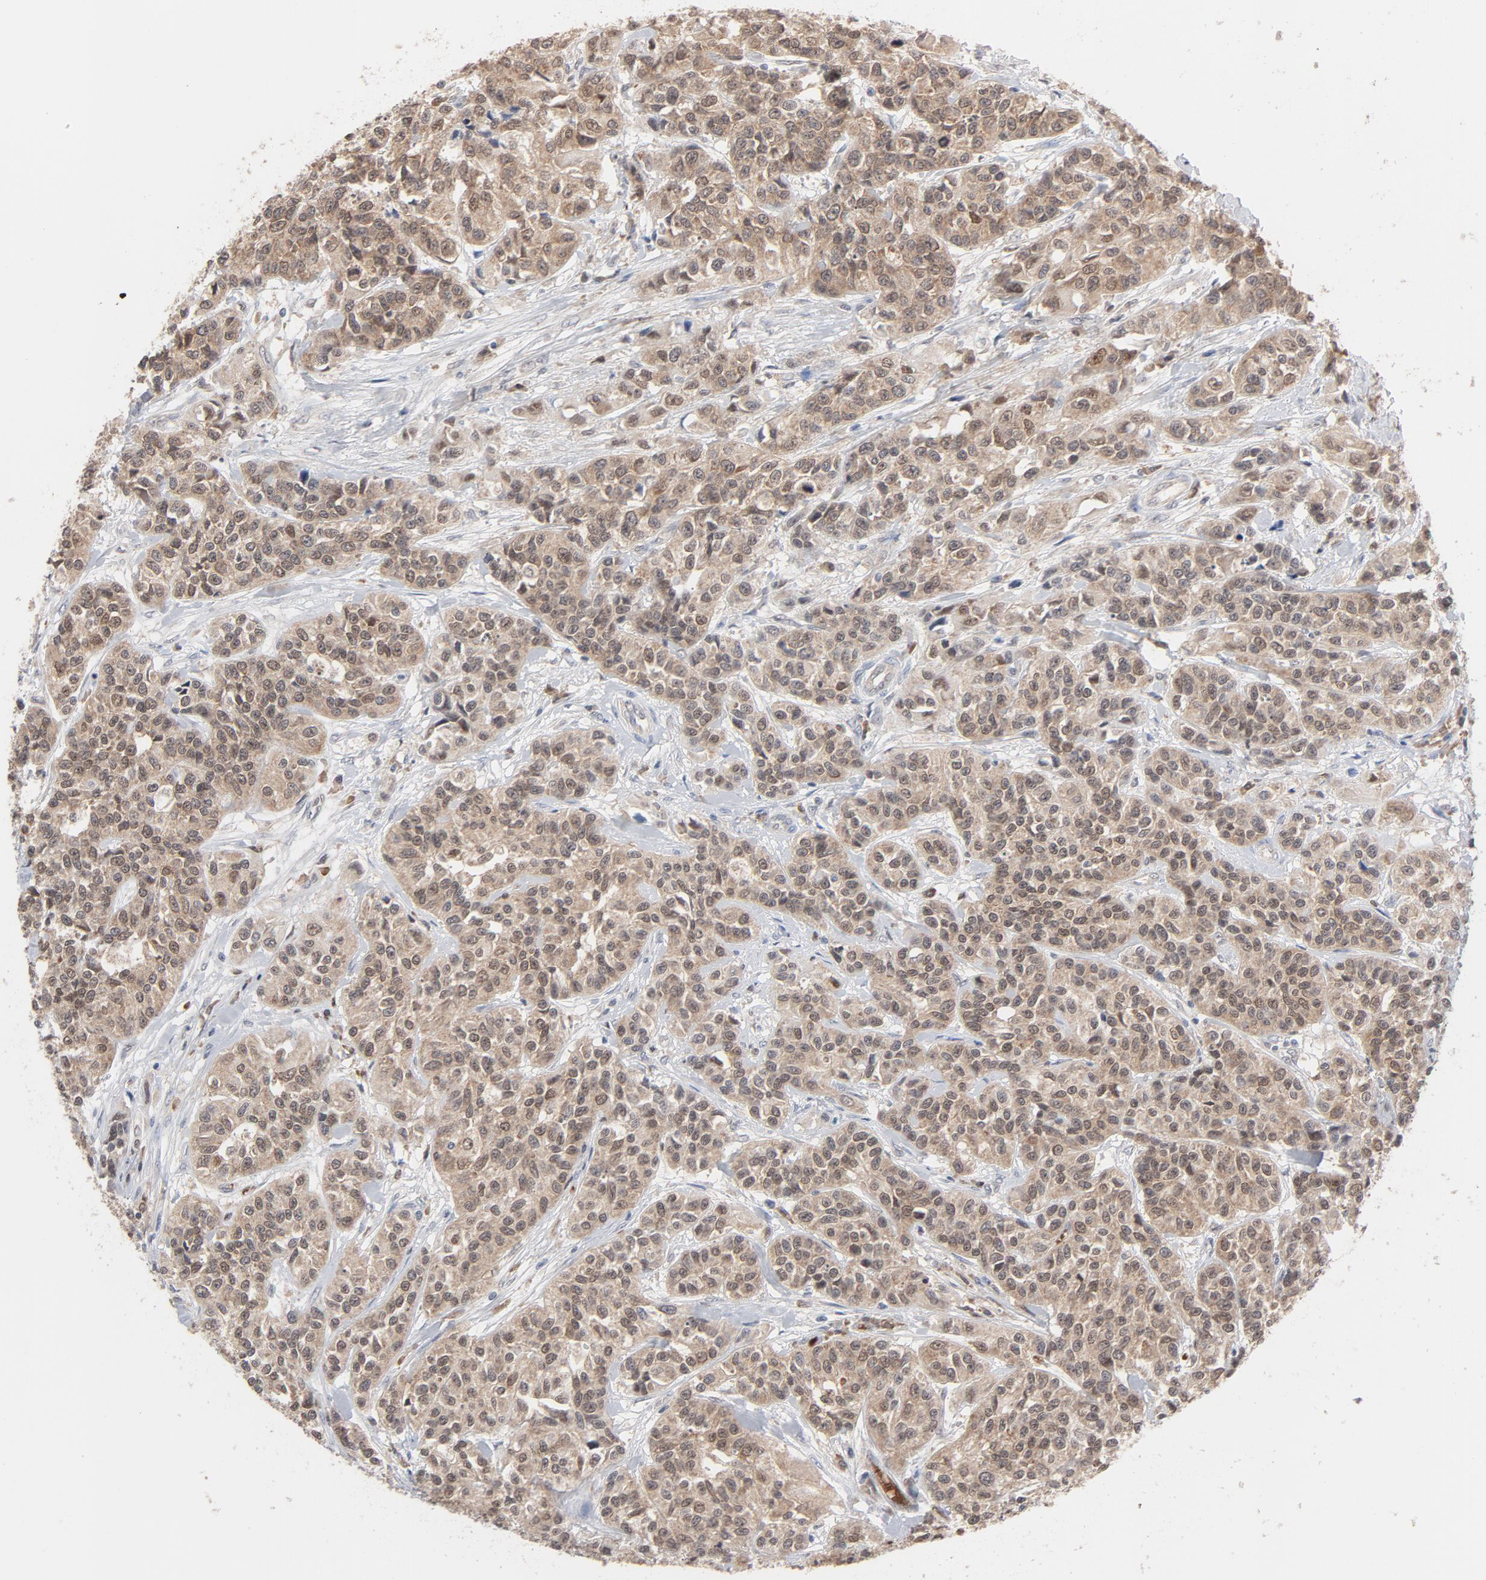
{"staining": {"intensity": "moderate", "quantity": ">75%", "location": "cytoplasmic/membranous,nuclear"}, "tissue": "urothelial cancer", "cell_type": "Tumor cells", "image_type": "cancer", "snomed": [{"axis": "morphology", "description": "Urothelial carcinoma, High grade"}, {"axis": "topography", "description": "Urinary bladder"}], "caption": "Urothelial carcinoma (high-grade) stained with immunohistochemistry (IHC) exhibits moderate cytoplasmic/membranous and nuclear staining in approximately >75% of tumor cells.", "gene": "PRDX1", "patient": {"sex": "female", "age": 81}}